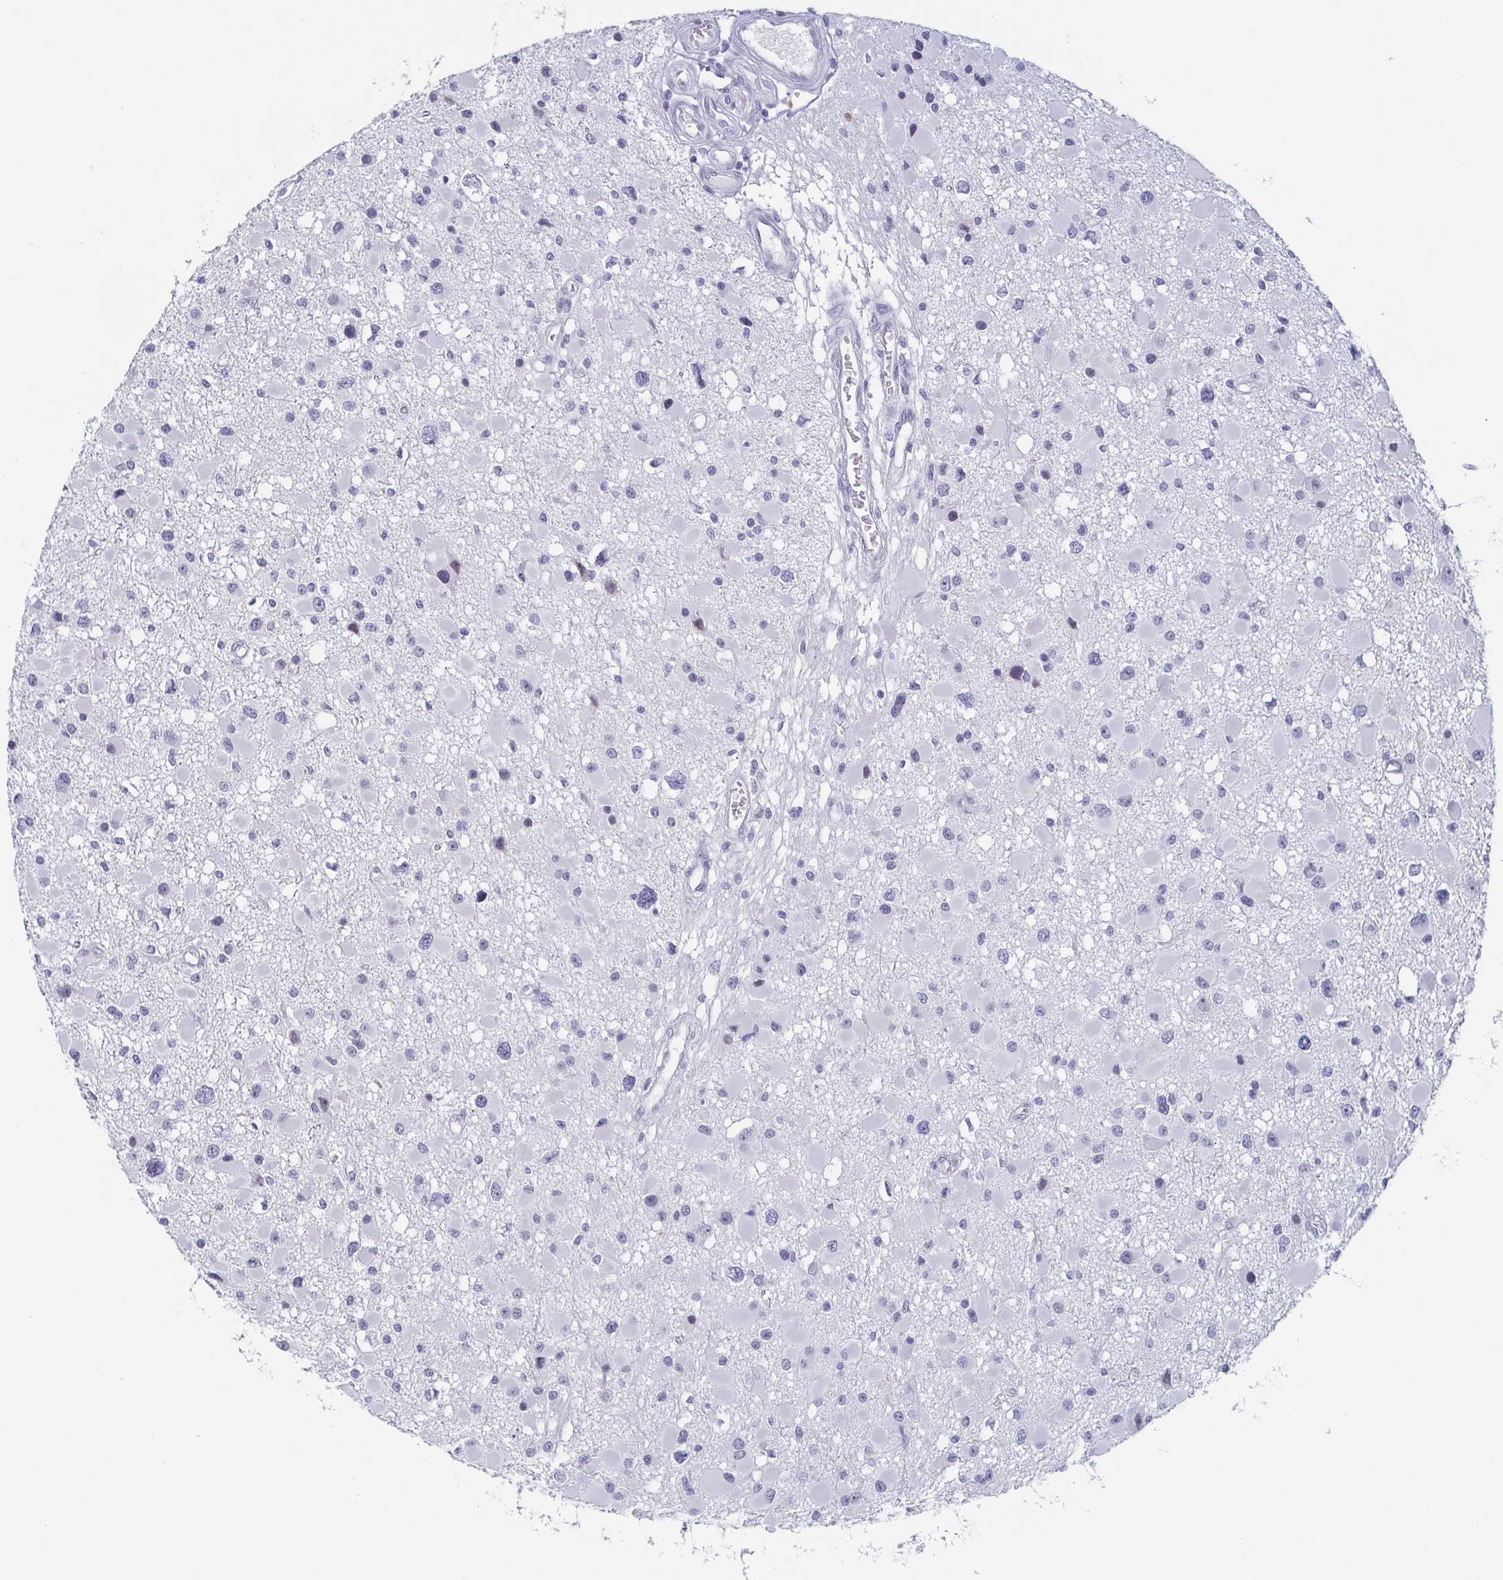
{"staining": {"intensity": "negative", "quantity": "none", "location": "none"}, "tissue": "glioma", "cell_type": "Tumor cells", "image_type": "cancer", "snomed": [{"axis": "morphology", "description": "Glioma, malignant, High grade"}, {"axis": "topography", "description": "Brain"}], "caption": "Human malignant glioma (high-grade) stained for a protein using IHC exhibits no positivity in tumor cells.", "gene": "REG4", "patient": {"sex": "male", "age": 54}}